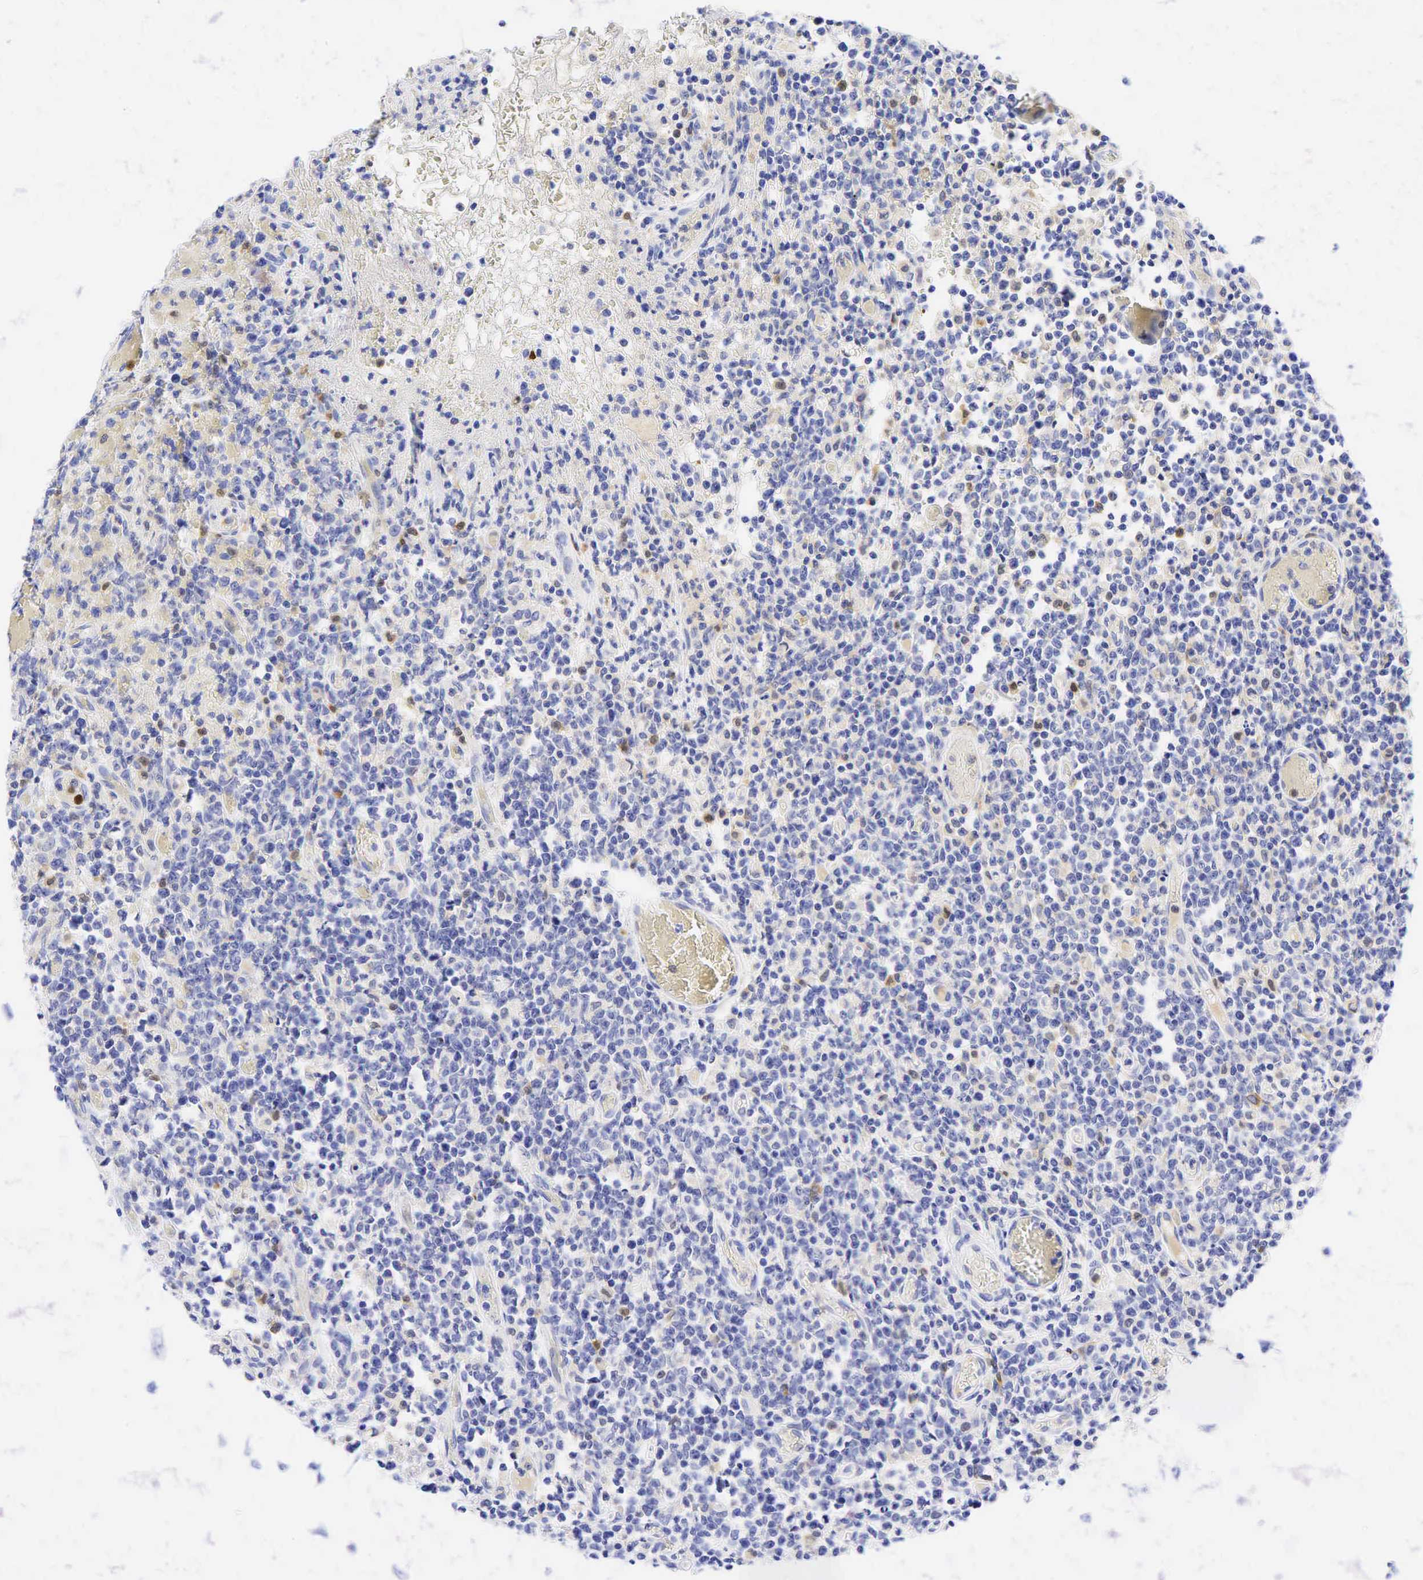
{"staining": {"intensity": "negative", "quantity": "none", "location": "none"}, "tissue": "lymphoma", "cell_type": "Tumor cells", "image_type": "cancer", "snomed": [{"axis": "morphology", "description": "Malignant lymphoma, non-Hodgkin's type, High grade"}, {"axis": "topography", "description": "Colon"}], "caption": "High power microscopy micrograph of an immunohistochemistry histopathology image of lymphoma, revealing no significant staining in tumor cells.", "gene": "TNFRSF8", "patient": {"sex": "male", "age": 82}}